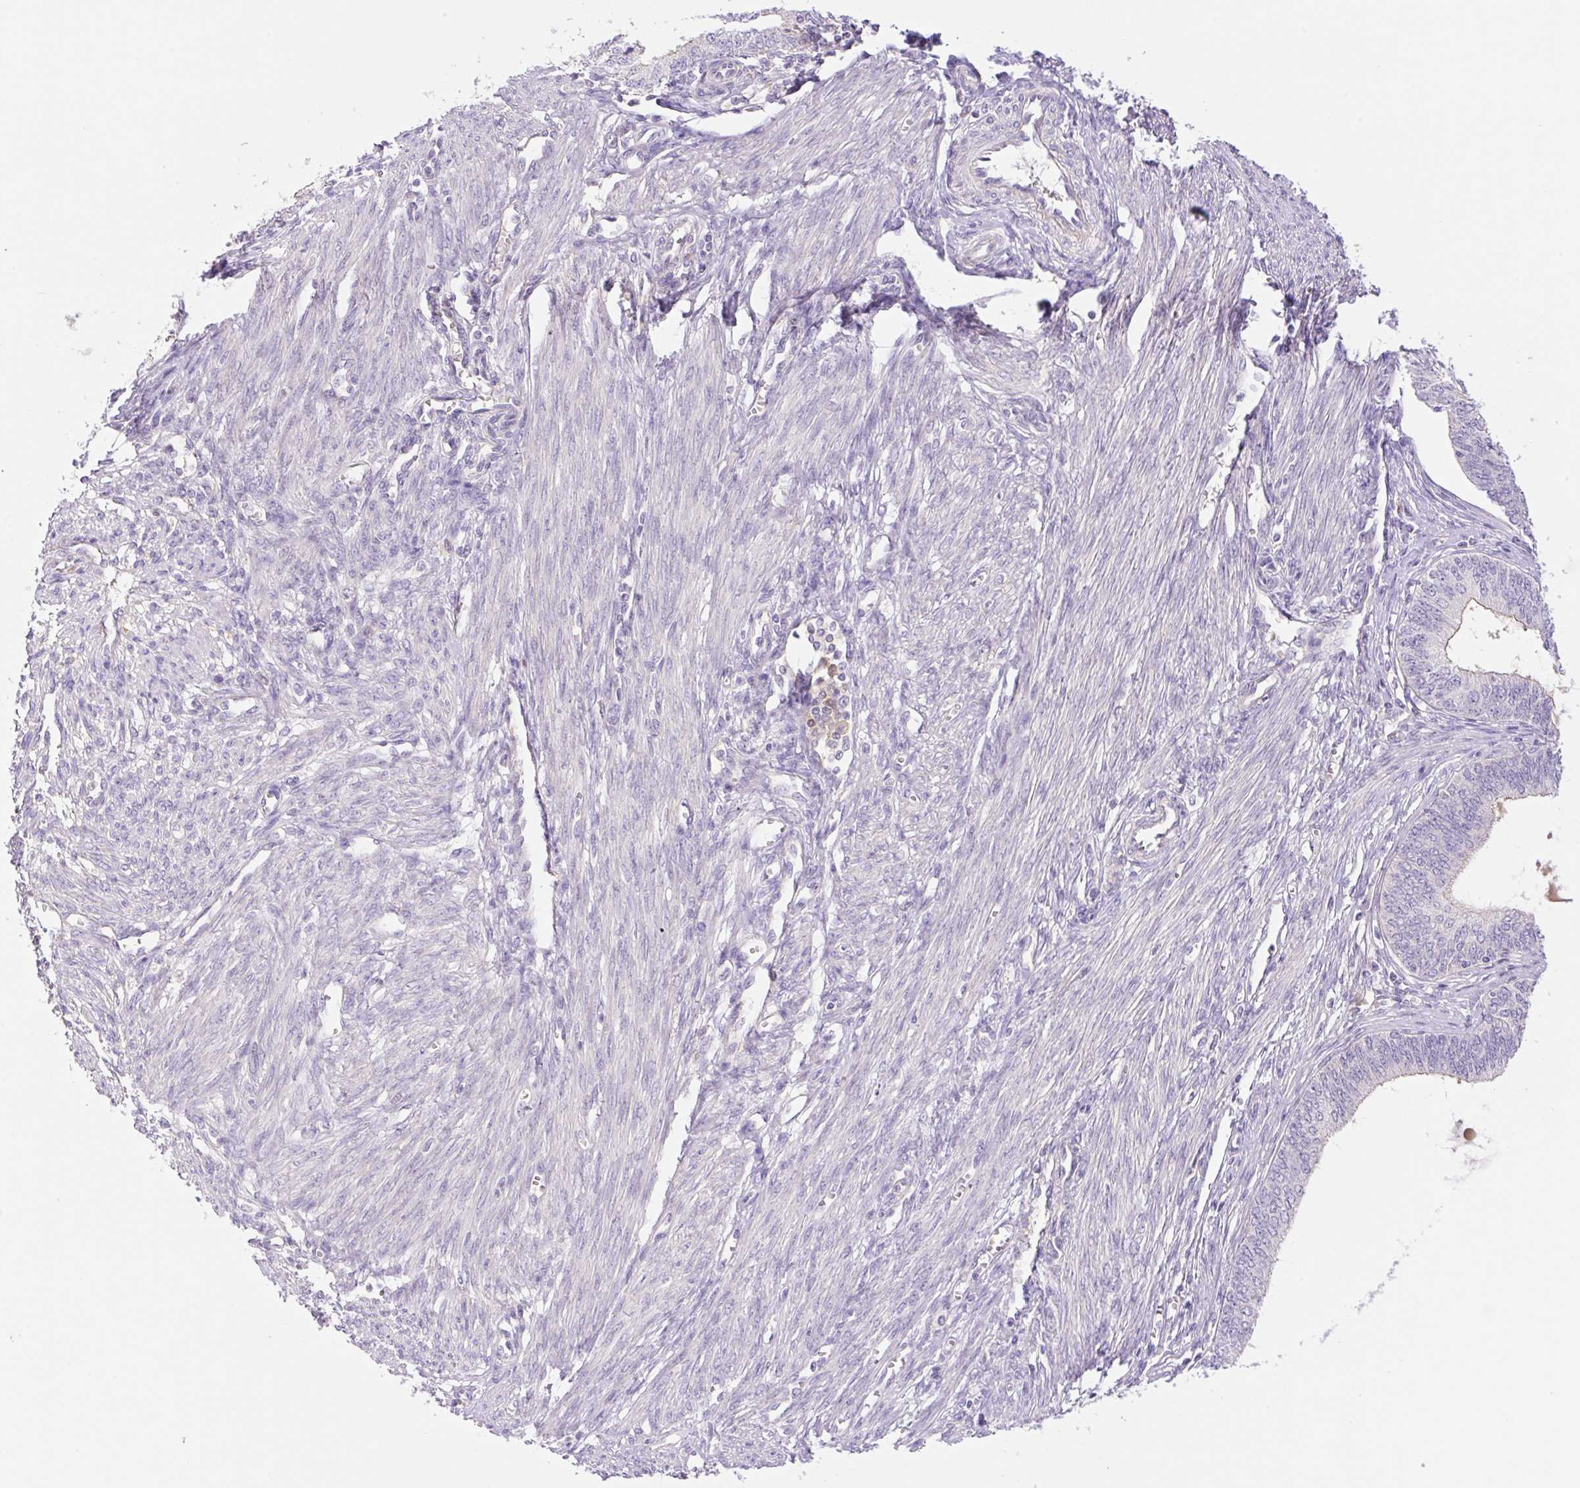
{"staining": {"intensity": "negative", "quantity": "none", "location": "none"}, "tissue": "endometrial cancer", "cell_type": "Tumor cells", "image_type": "cancer", "snomed": [{"axis": "morphology", "description": "Adenocarcinoma, NOS"}, {"axis": "topography", "description": "Endometrium"}], "caption": "Image shows no protein positivity in tumor cells of adenocarcinoma (endometrial) tissue. Nuclei are stained in blue.", "gene": "DENND5A", "patient": {"sex": "female", "age": 68}}